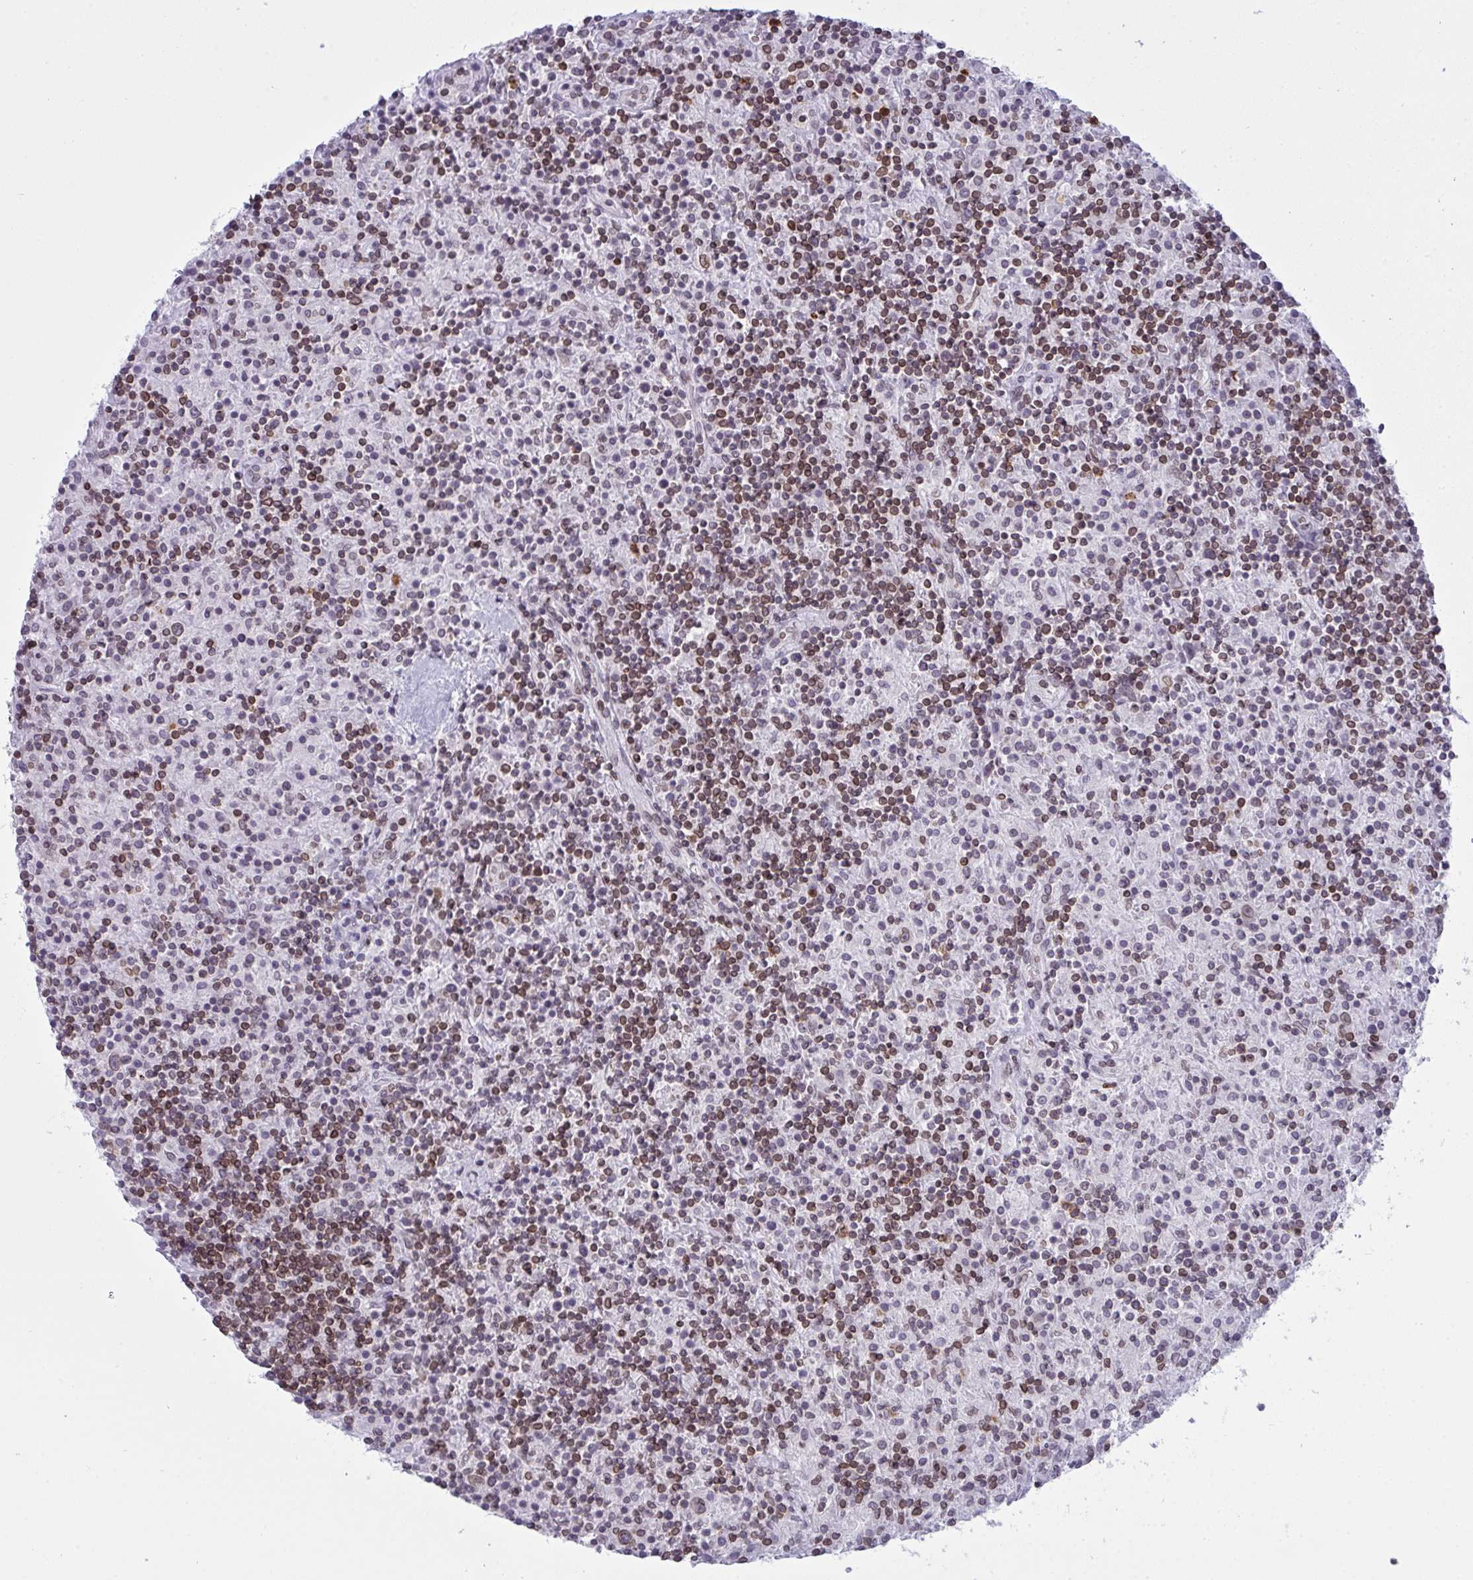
{"staining": {"intensity": "weak", "quantity": "25%-75%", "location": "cytoplasmic/membranous,nuclear"}, "tissue": "lymphoma", "cell_type": "Tumor cells", "image_type": "cancer", "snomed": [{"axis": "morphology", "description": "Hodgkin's disease, NOS"}, {"axis": "topography", "description": "Lymph node"}], "caption": "DAB (3,3'-diaminobenzidine) immunohistochemical staining of Hodgkin's disease reveals weak cytoplasmic/membranous and nuclear protein expression in about 25%-75% of tumor cells. The protein is stained brown, and the nuclei are stained in blue (DAB IHC with brightfield microscopy, high magnification).", "gene": "LMNB2", "patient": {"sex": "male", "age": 70}}